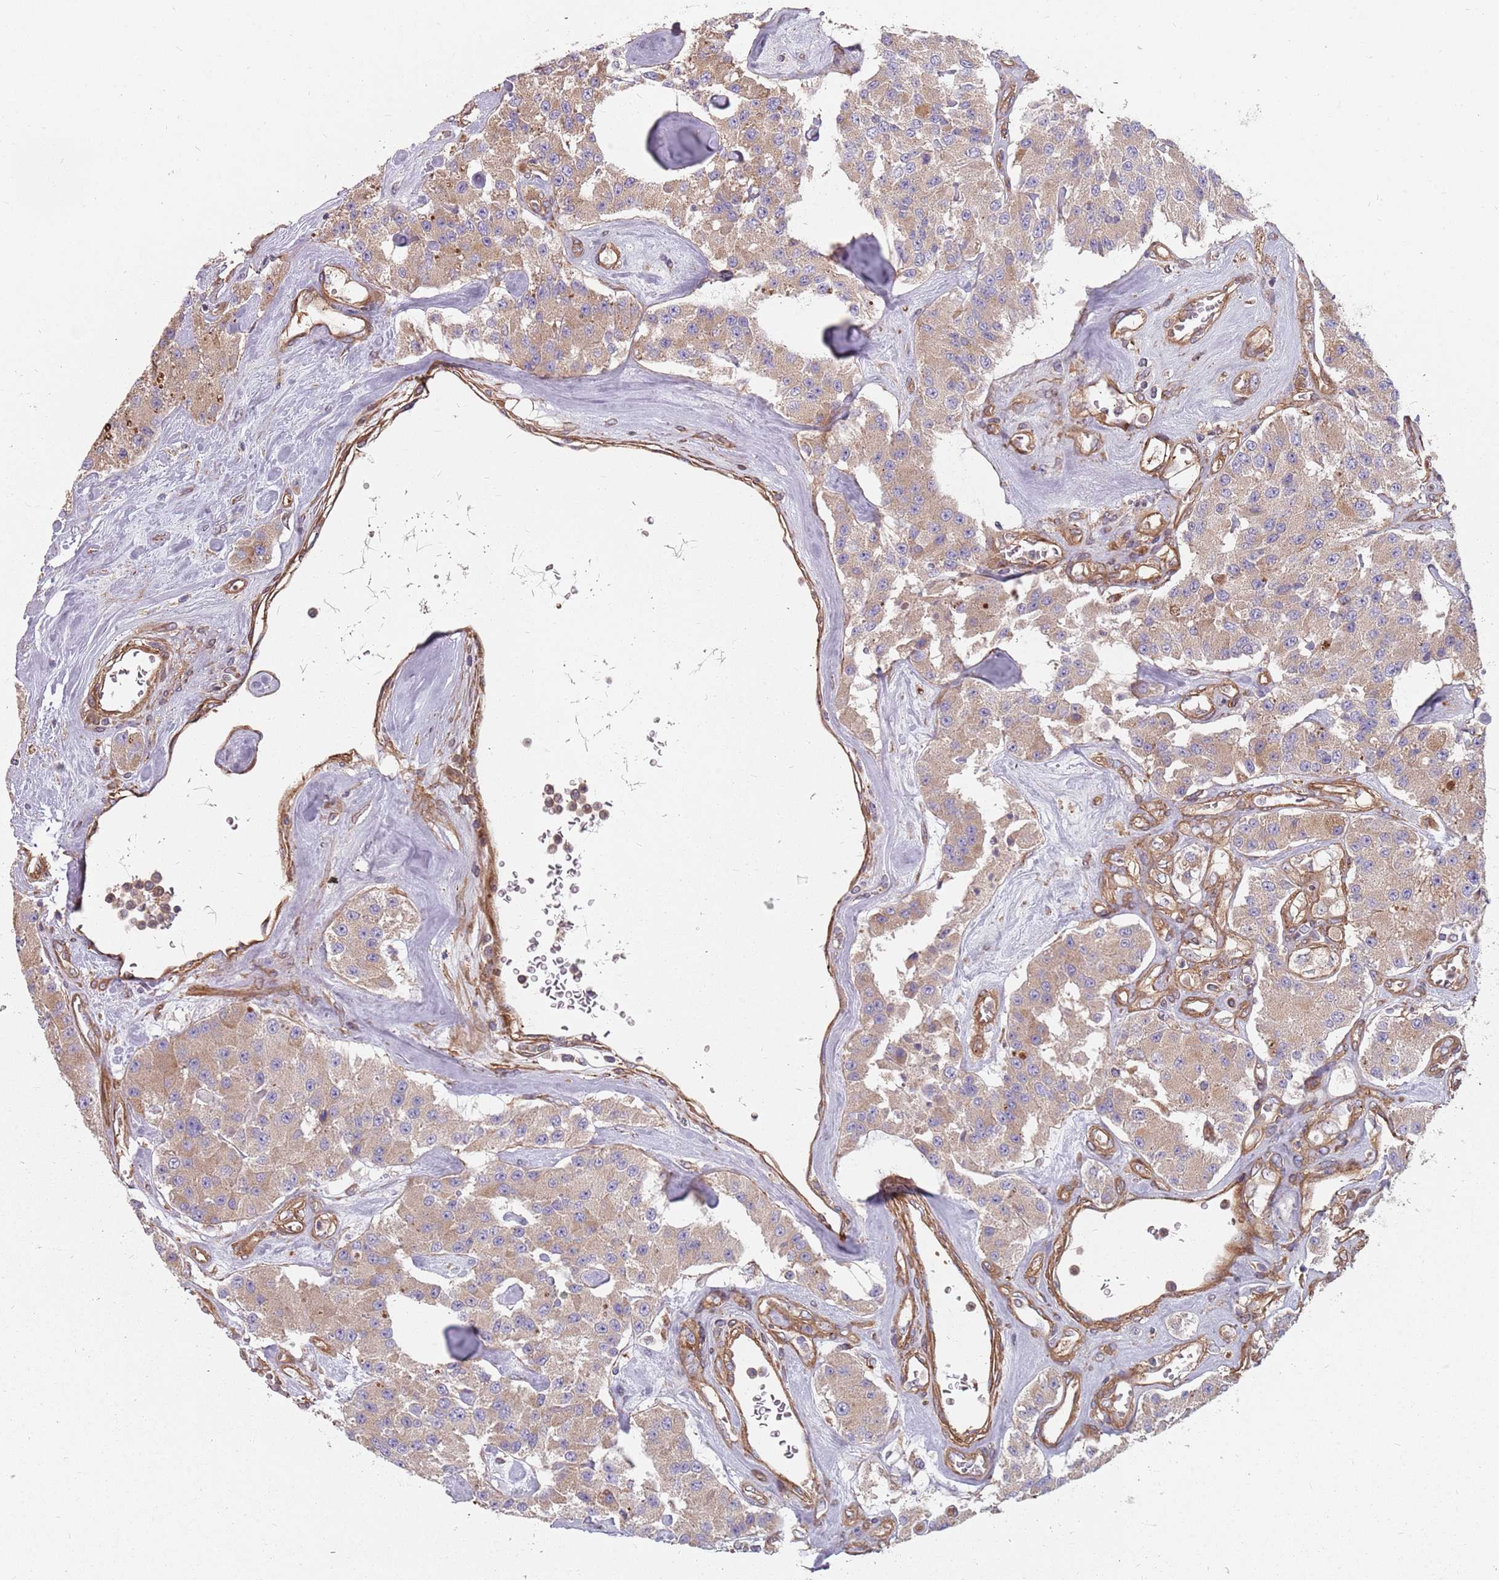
{"staining": {"intensity": "weak", "quantity": ">75%", "location": "cytoplasmic/membranous"}, "tissue": "carcinoid", "cell_type": "Tumor cells", "image_type": "cancer", "snomed": [{"axis": "morphology", "description": "Carcinoid, malignant, NOS"}, {"axis": "topography", "description": "Pancreas"}], "caption": "Immunohistochemical staining of carcinoid exhibits weak cytoplasmic/membranous protein staining in approximately >75% of tumor cells.", "gene": "SPDL1", "patient": {"sex": "male", "age": 41}}